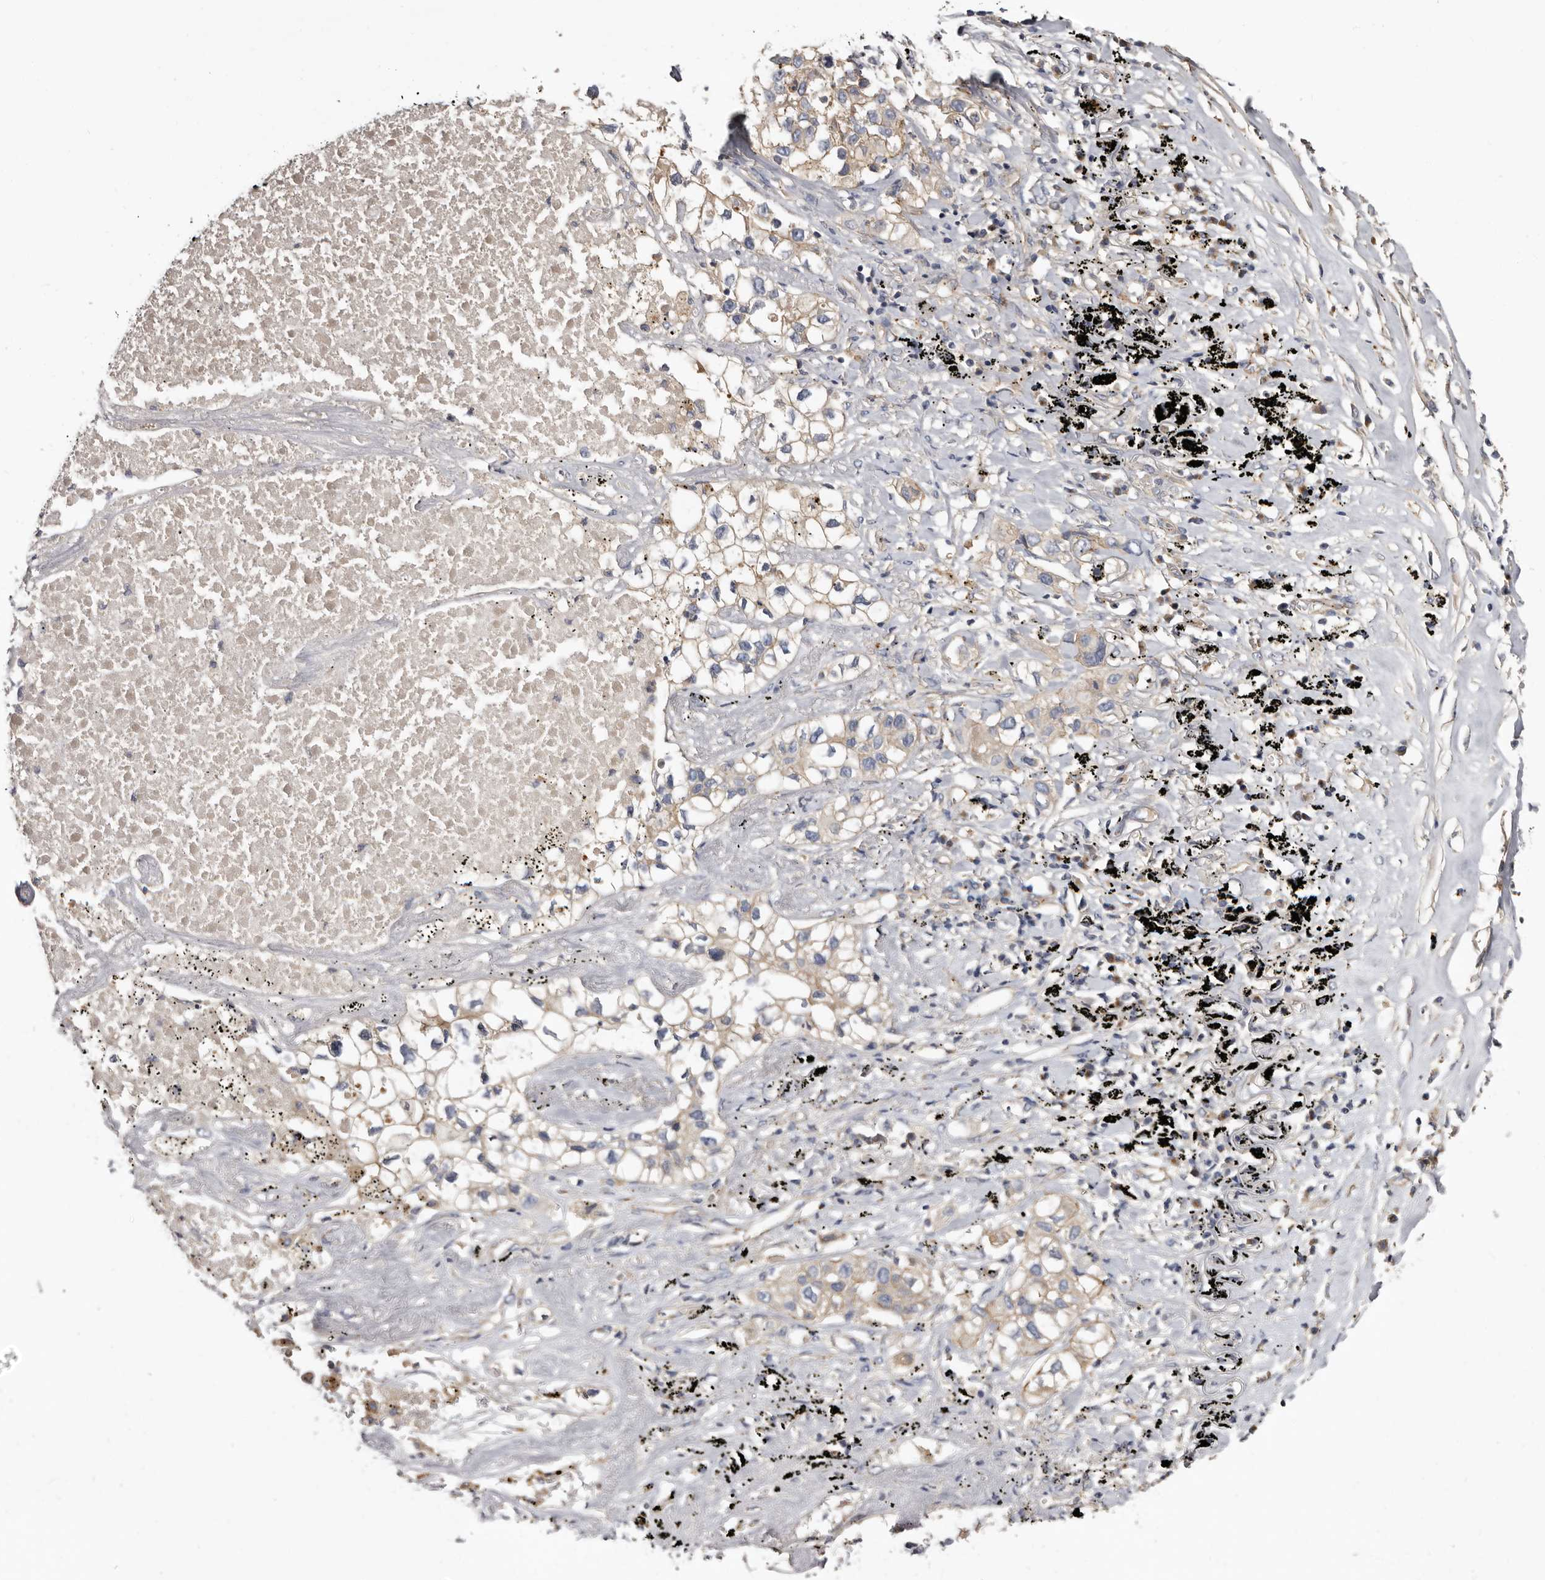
{"staining": {"intensity": "weak", "quantity": ">75%", "location": "cytoplasmic/membranous"}, "tissue": "lung cancer", "cell_type": "Tumor cells", "image_type": "cancer", "snomed": [{"axis": "morphology", "description": "Adenocarcinoma, NOS"}, {"axis": "topography", "description": "Lung"}], "caption": "Immunohistochemical staining of lung adenocarcinoma shows weak cytoplasmic/membranous protein positivity in about >75% of tumor cells.", "gene": "INKA2", "patient": {"sex": "male", "age": 63}}